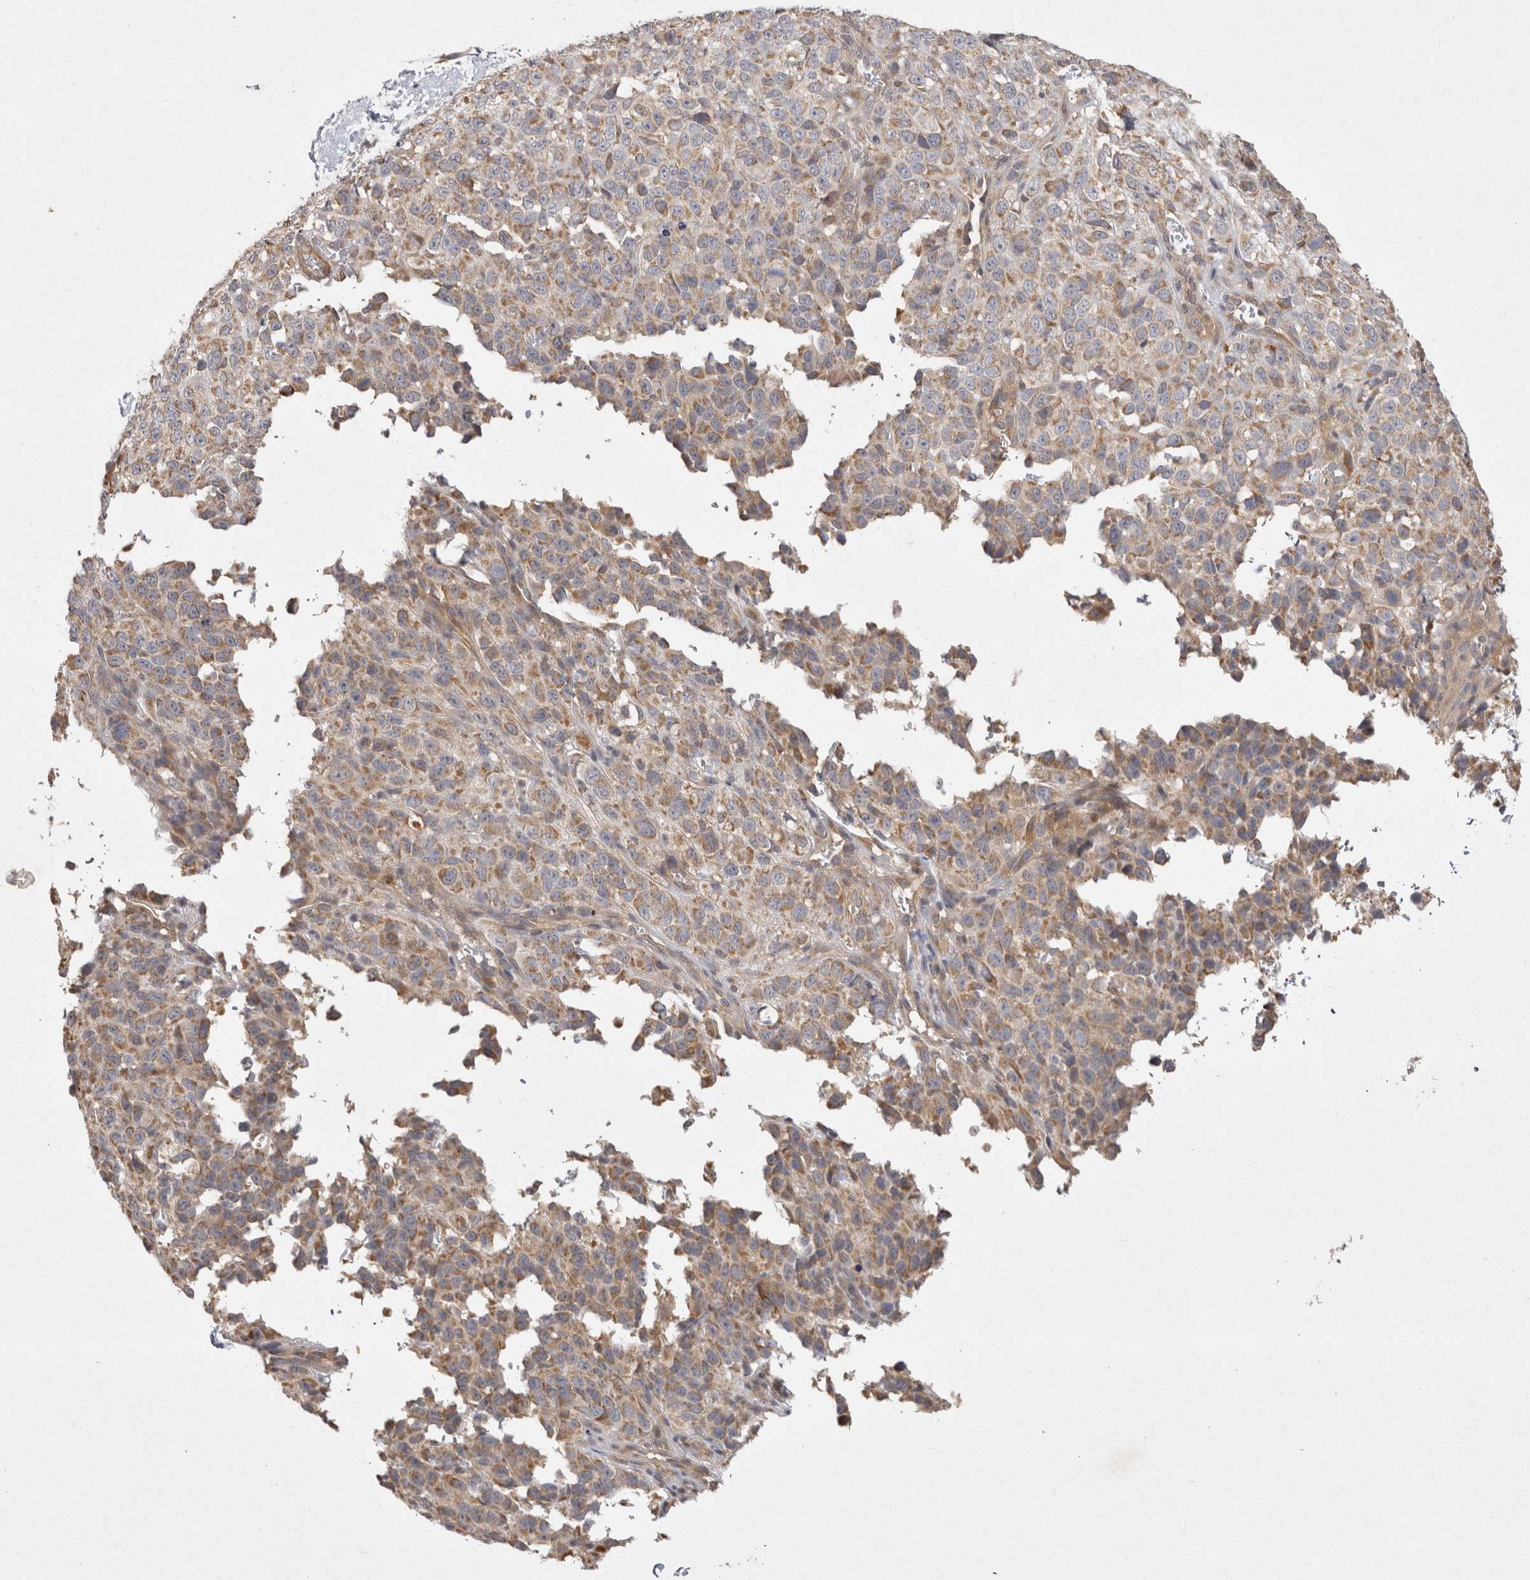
{"staining": {"intensity": "moderate", "quantity": ">75%", "location": "cytoplasmic/membranous"}, "tissue": "melanoma", "cell_type": "Tumor cells", "image_type": "cancer", "snomed": [{"axis": "morphology", "description": "Malignant melanoma, Metastatic site"}, {"axis": "topography", "description": "Skin"}], "caption": "Immunohistochemistry (IHC) of human malignant melanoma (metastatic site) demonstrates medium levels of moderate cytoplasmic/membranous staining in about >75% of tumor cells. The protein is stained brown, and the nuclei are stained in blue (DAB IHC with brightfield microscopy, high magnification).", "gene": "ACAT2", "patient": {"sex": "female", "age": 72}}